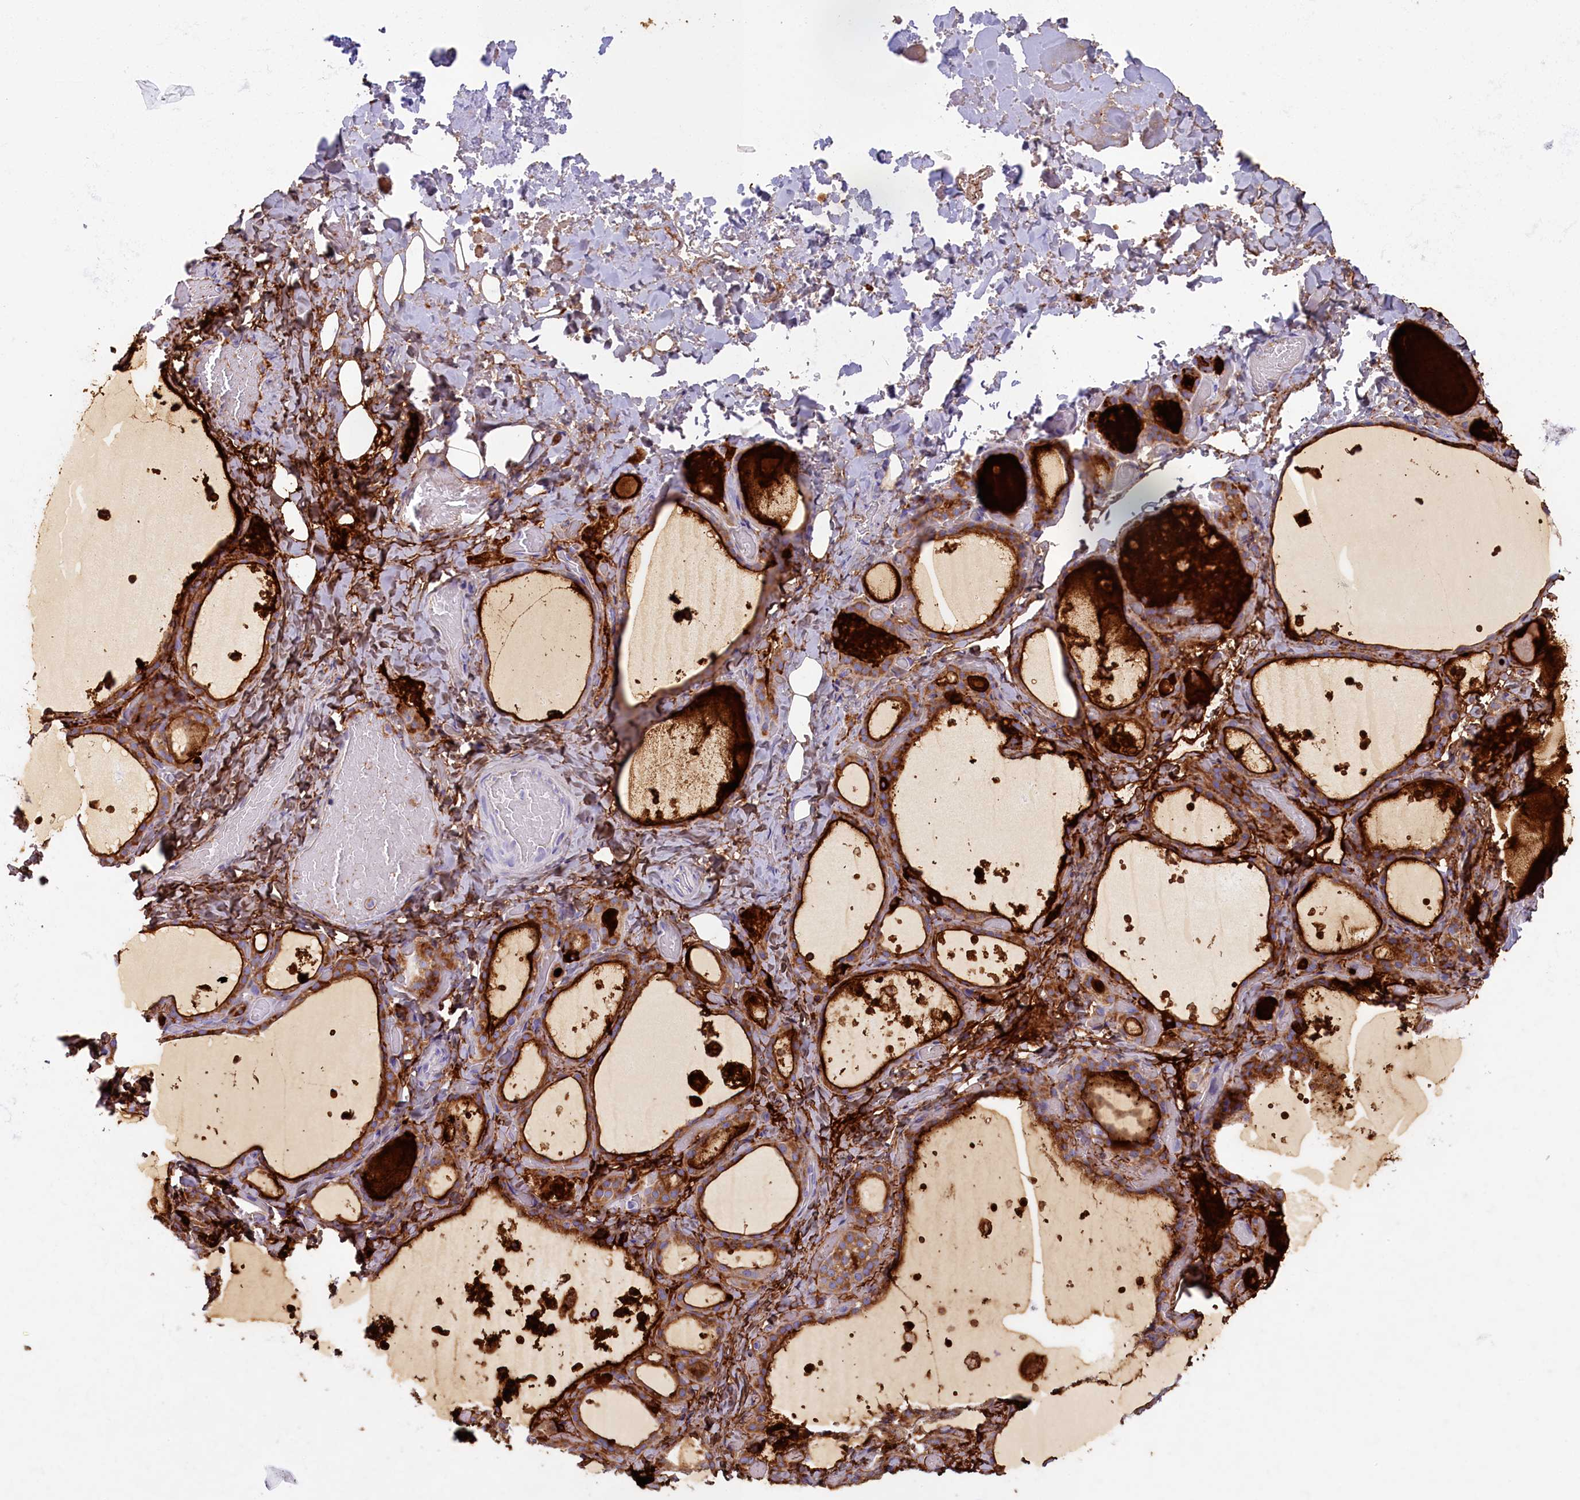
{"staining": {"intensity": "moderate", "quantity": ">75%", "location": "cytoplasmic/membranous"}, "tissue": "thyroid gland", "cell_type": "Glandular cells", "image_type": "normal", "snomed": [{"axis": "morphology", "description": "Normal tissue, NOS"}, {"axis": "topography", "description": "Thyroid gland"}], "caption": "This is a photomicrograph of IHC staining of benign thyroid gland, which shows moderate positivity in the cytoplasmic/membranous of glandular cells.", "gene": "ZSWIM4", "patient": {"sex": "female", "age": 44}}